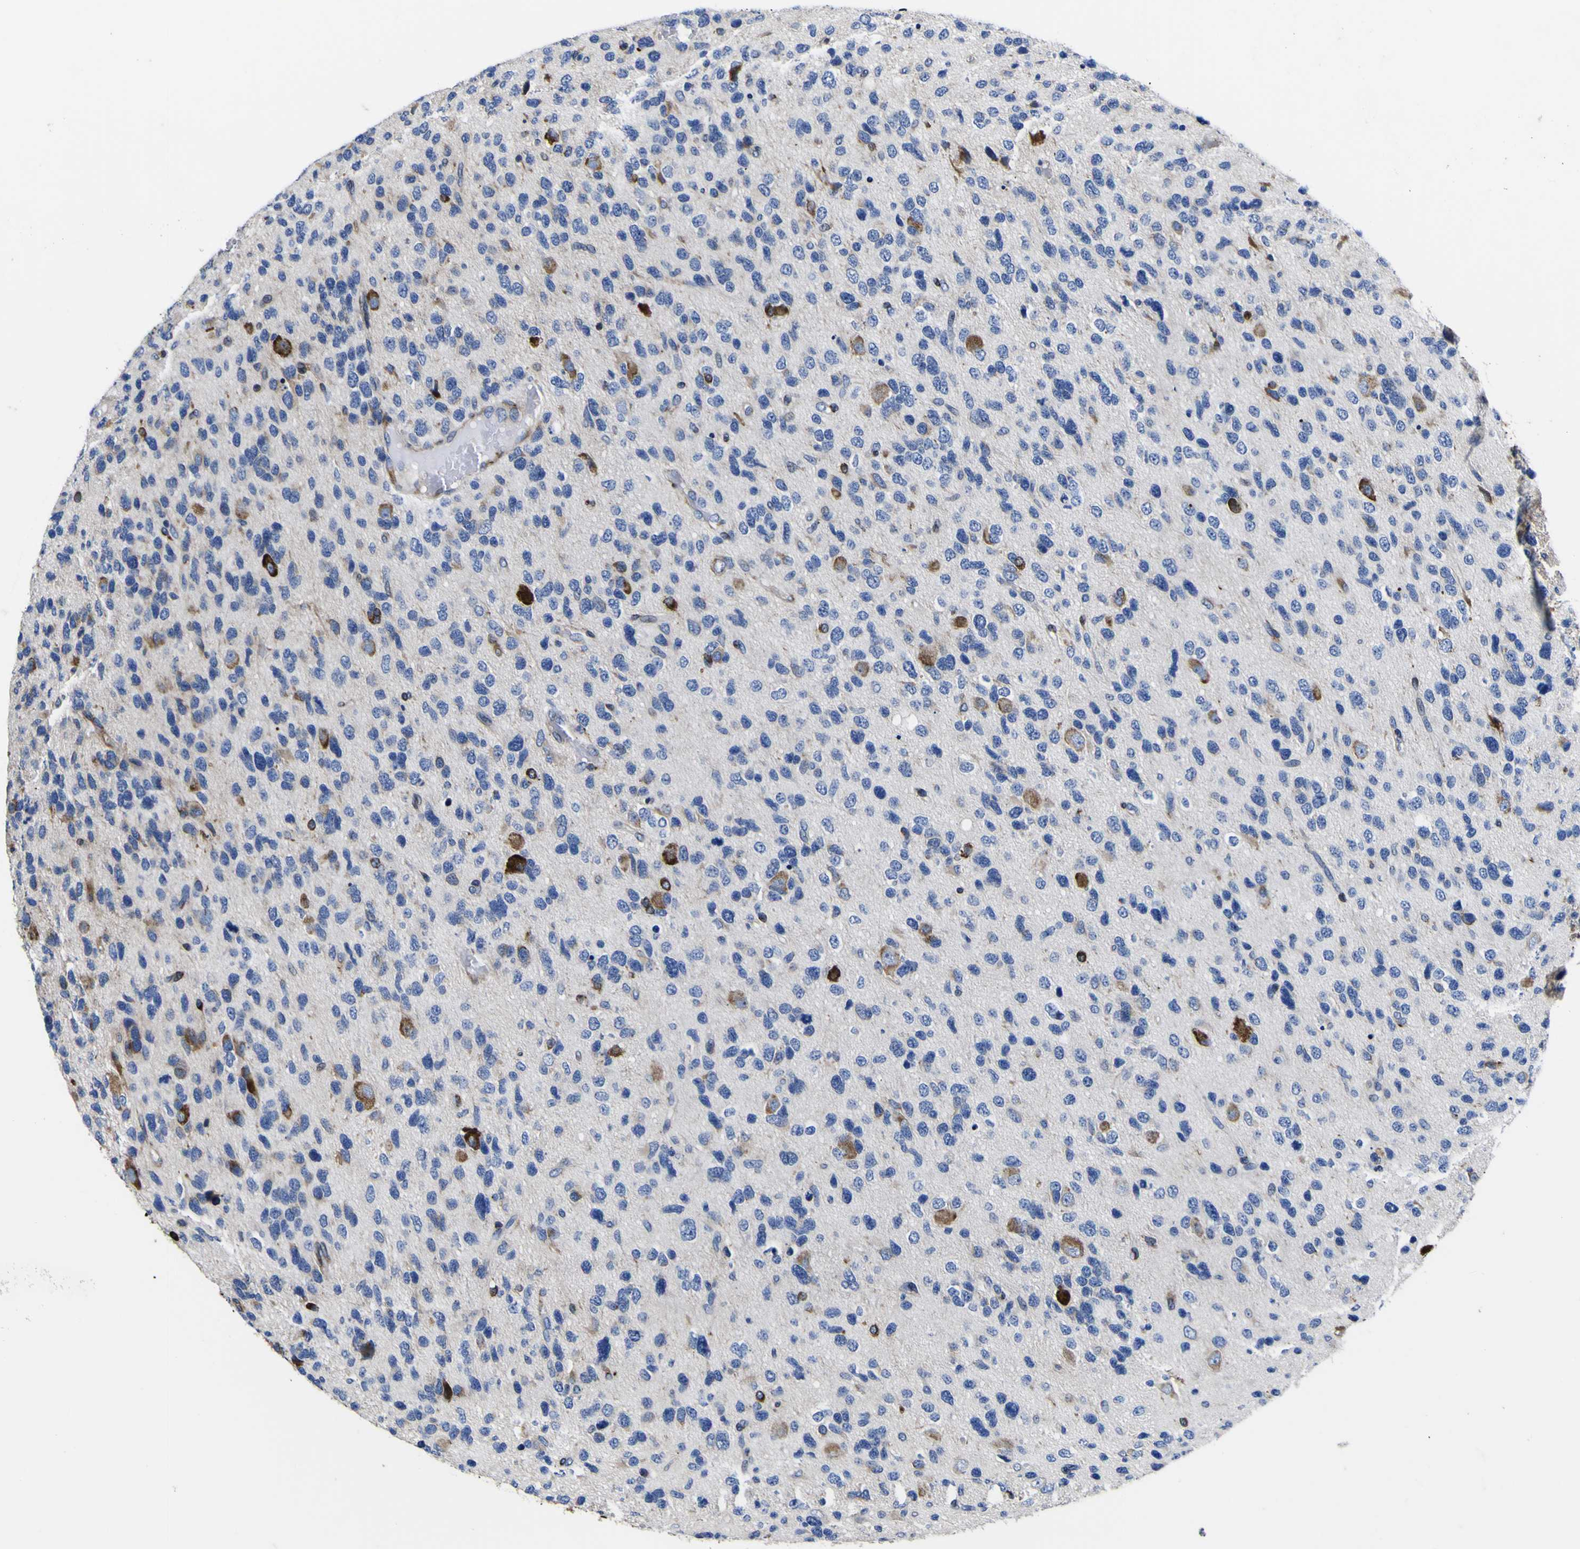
{"staining": {"intensity": "strong", "quantity": "<25%", "location": "cytoplasmic/membranous"}, "tissue": "glioma", "cell_type": "Tumor cells", "image_type": "cancer", "snomed": [{"axis": "morphology", "description": "Glioma, malignant, High grade"}, {"axis": "topography", "description": "Brain"}], "caption": "Protein expression analysis of glioma reveals strong cytoplasmic/membranous staining in about <25% of tumor cells. (DAB (3,3'-diaminobenzidine) = brown stain, brightfield microscopy at high magnification).", "gene": "SCD", "patient": {"sex": "female", "age": 58}}